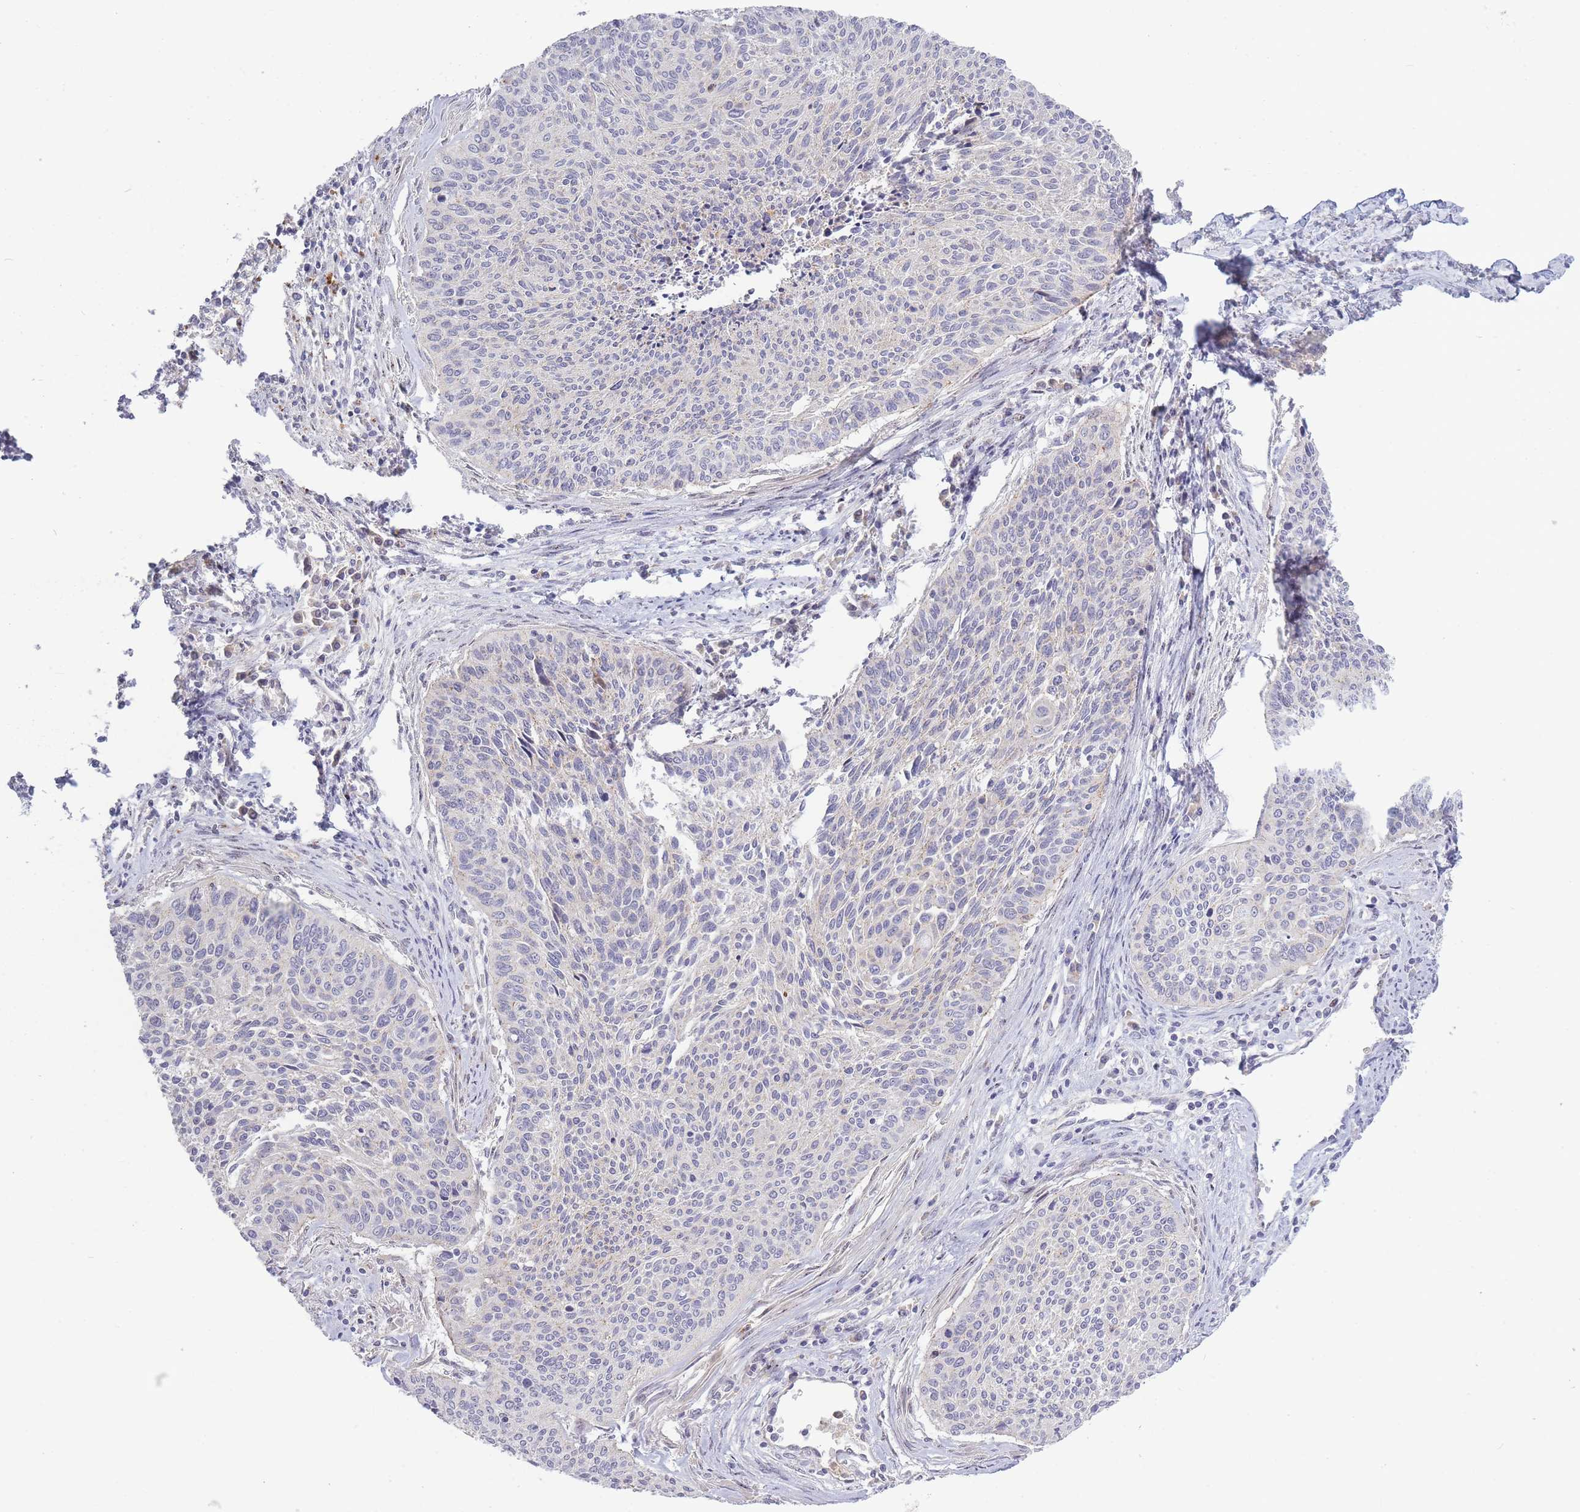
{"staining": {"intensity": "negative", "quantity": "none", "location": "none"}, "tissue": "cervical cancer", "cell_type": "Tumor cells", "image_type": "cancer", "snomed": [{"axis": "morphology", "description": "Squamous cell carcinoma, NOS"}, {"axis": "topography", "description": "Cervix"}], "caption": "Cervical cancer (squamous cell carcinoma) was stained to show a protein in brown. There is no significant expression in tumor cells. (Immunohistochemistry (ihc), brightfield microscopy, high magnification).", "gene": "TRIM61", "patient": {"sex": "female", "age": 55}}